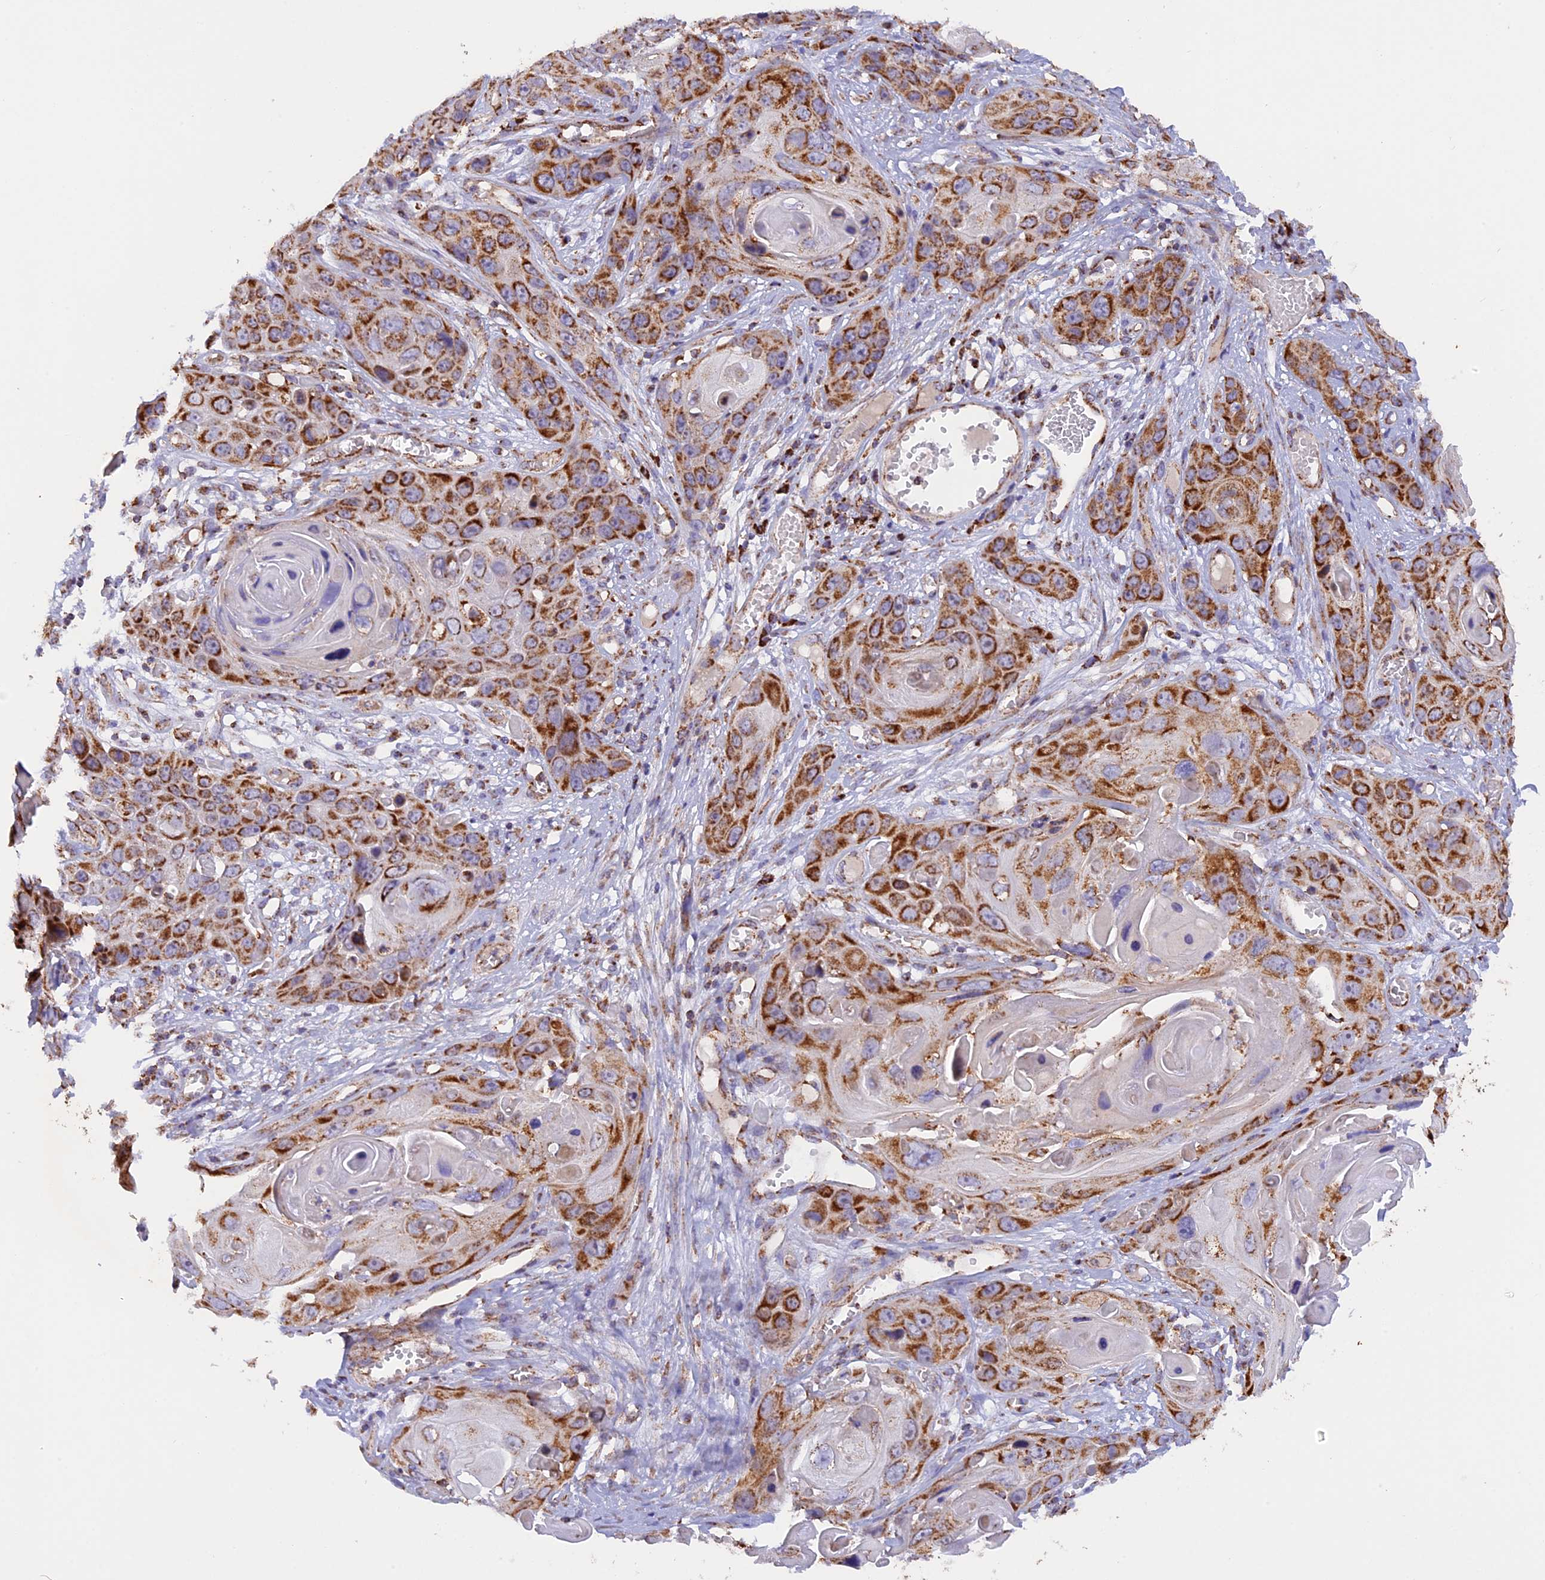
{"staining": {"intensity": "strong", "quantity": ">75%", "location": "cytoplasmic/membranous"}, "tissue": "skin cancer", "cell_type": "Tumor cells", "image_type": "cancer", "snomed": [{"axis": "morphology", "description": "Squamous cell carcinoma, NOS"}, {"axis": "topography", "description": "Skin"}], "caption": "Tumor cells display strong cytoplasmic/membranous positivity in approximately >75% of cells in skin cancer.", "gene": "UQCRB", "patient": {"sex": "male", "age": 55}}